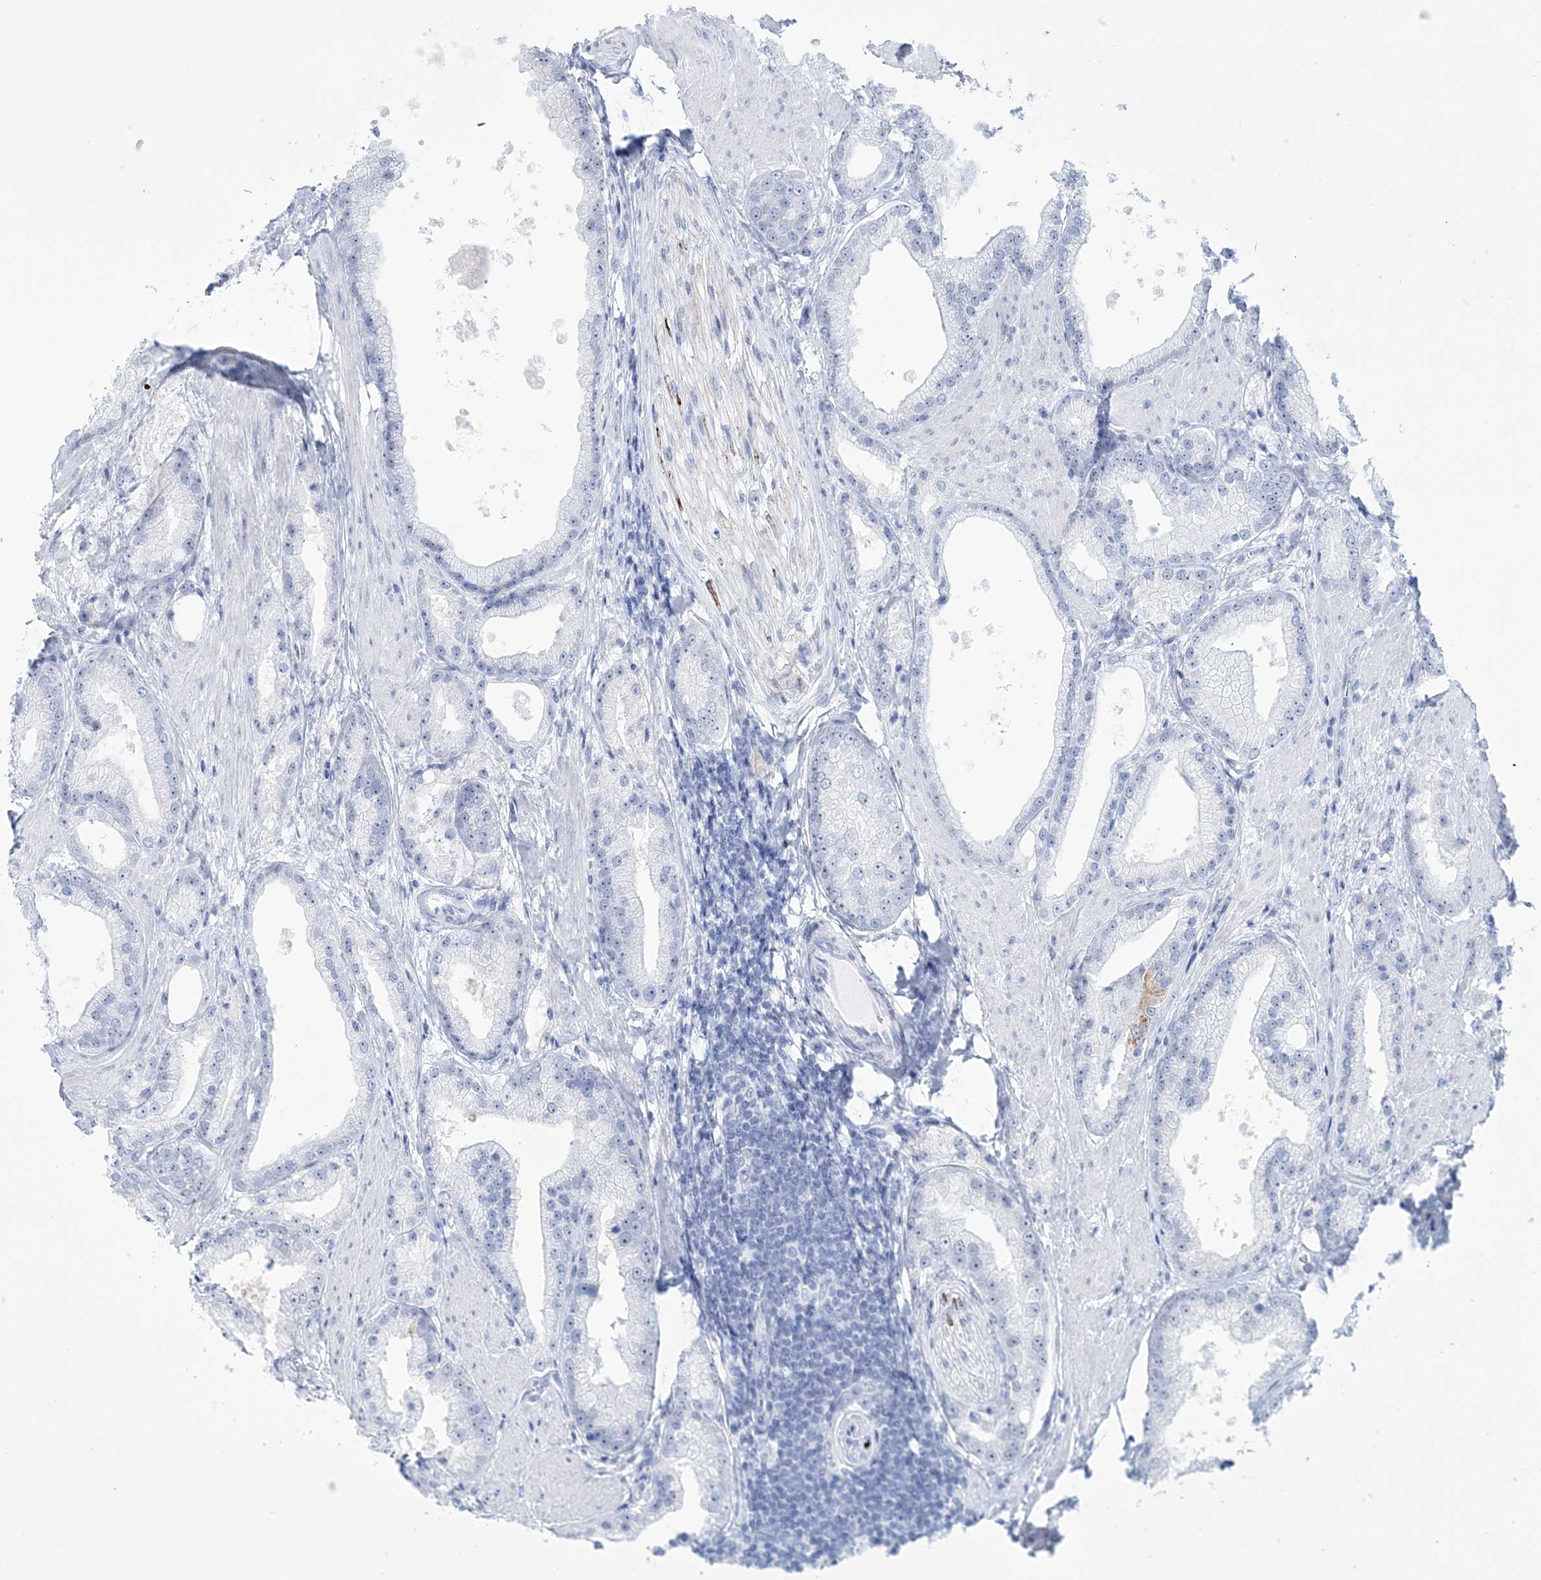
{"staining": {"intensity": "negative", "quantity": "none", "location": "none"}, "tissue": "prostate cancer", "cell_type": "Tumor cells", "image_type": "cancer", "snomed": [{"axis": "morphology", "description": "Adenocarcinoma, Low grade"}, {"axis": "topography", "description": "Prostate"}], "caption": "Prostate cancer was stained to show a protein in brown. There is no significant positivity in tumor cells.", "gene": "DPCD", "patient": {"sex": "male", "age": 67}}